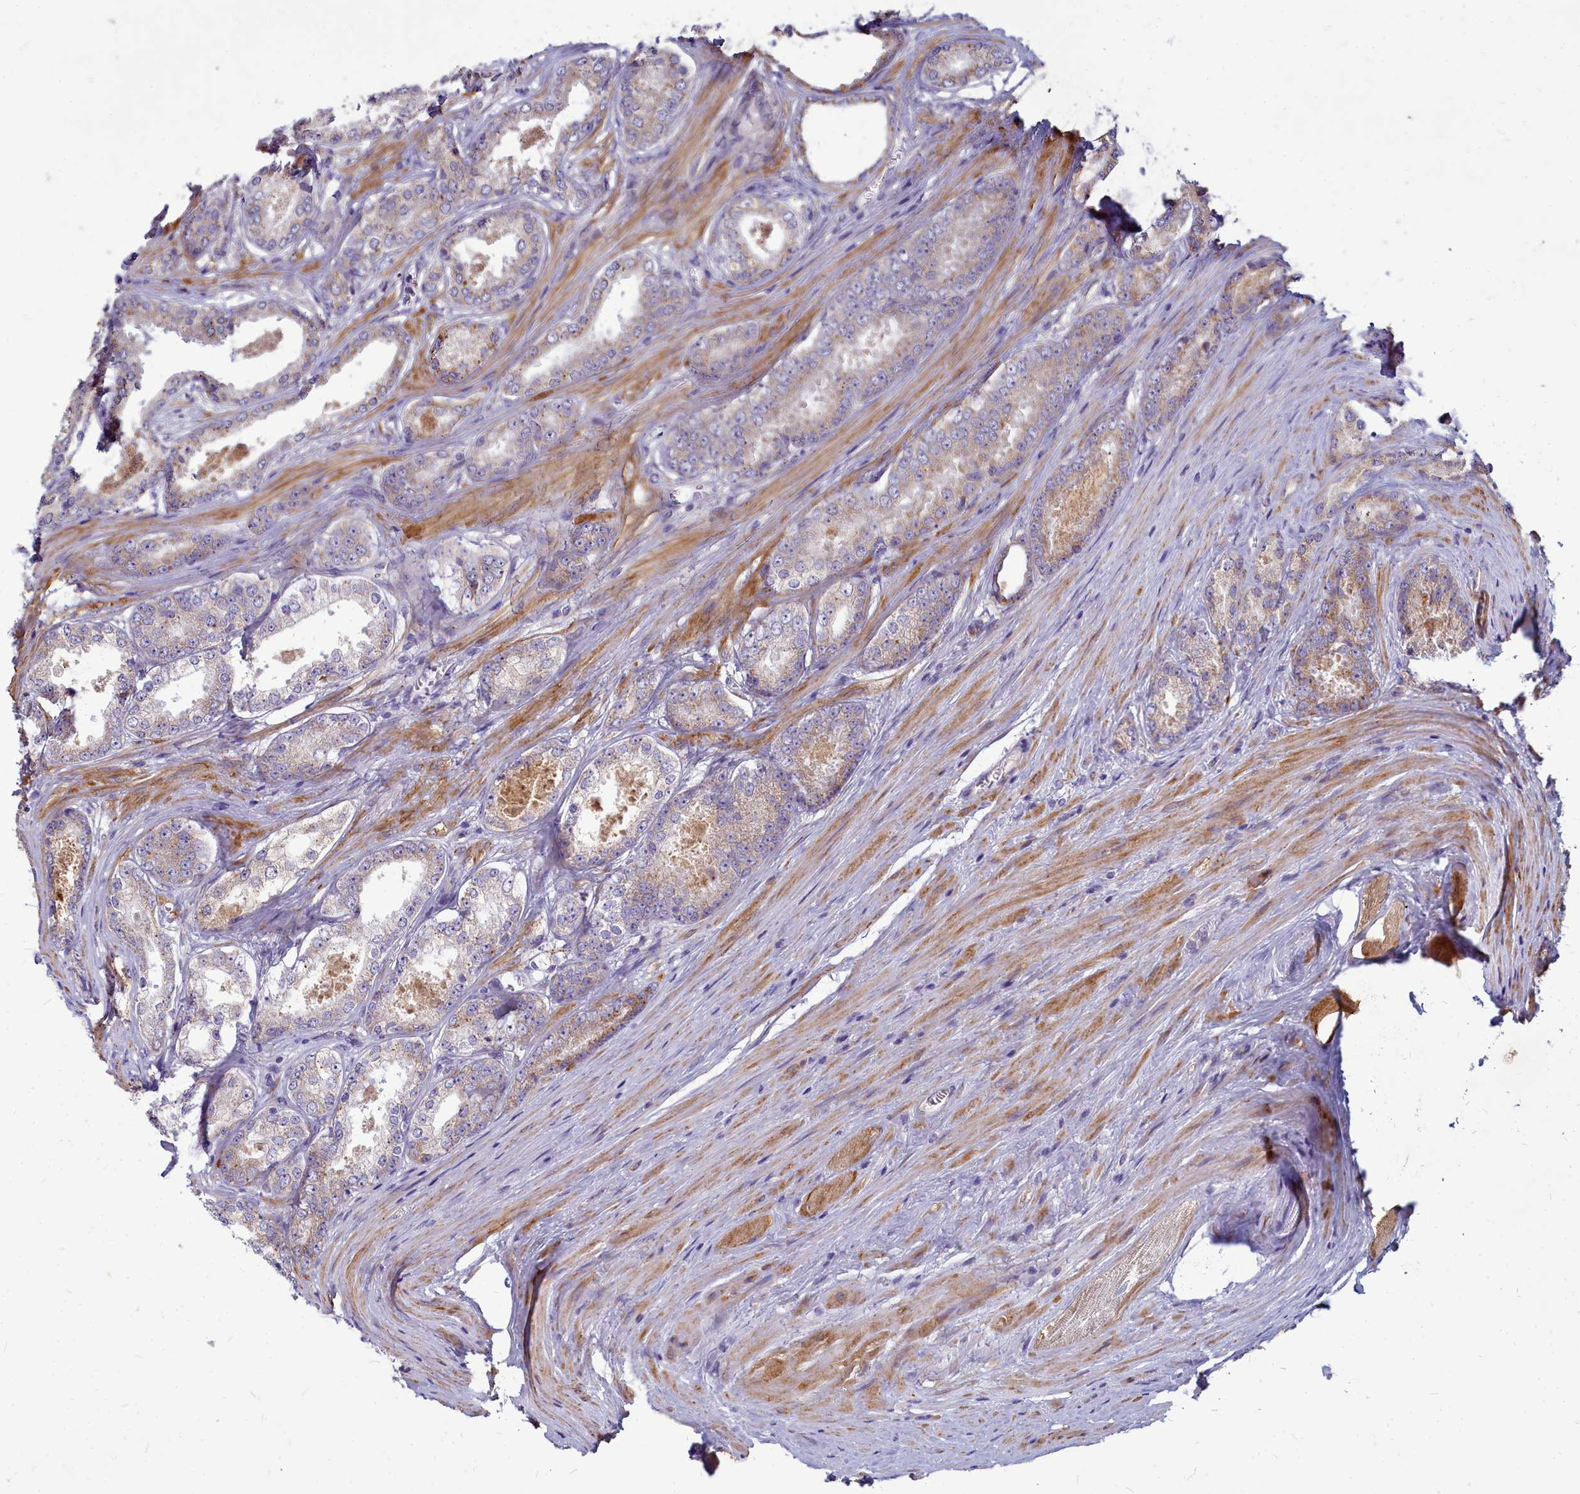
{"staining": {"intensity": "weak", "quantity": "25%-75%", "location": "cytoplasmic/membranous"}, "tissue": "prostate cancer", "cell_type": "Tumor cells", "image_type": "cancer", "snomed": [{"axis": "morphology", "description": "Adenocarcinoma, Low grade"}, {"axis": "topography", "description": "Prostate"}], "caption": "Protein staining by immunohistochemistry (IHC) demonstrates weak cytoplasmic/membranous staining in about 25%-75% of tumor cells in prostate cancer.", "gene": "SMPD4", "patient": {"sex": "male", "age": 68}}